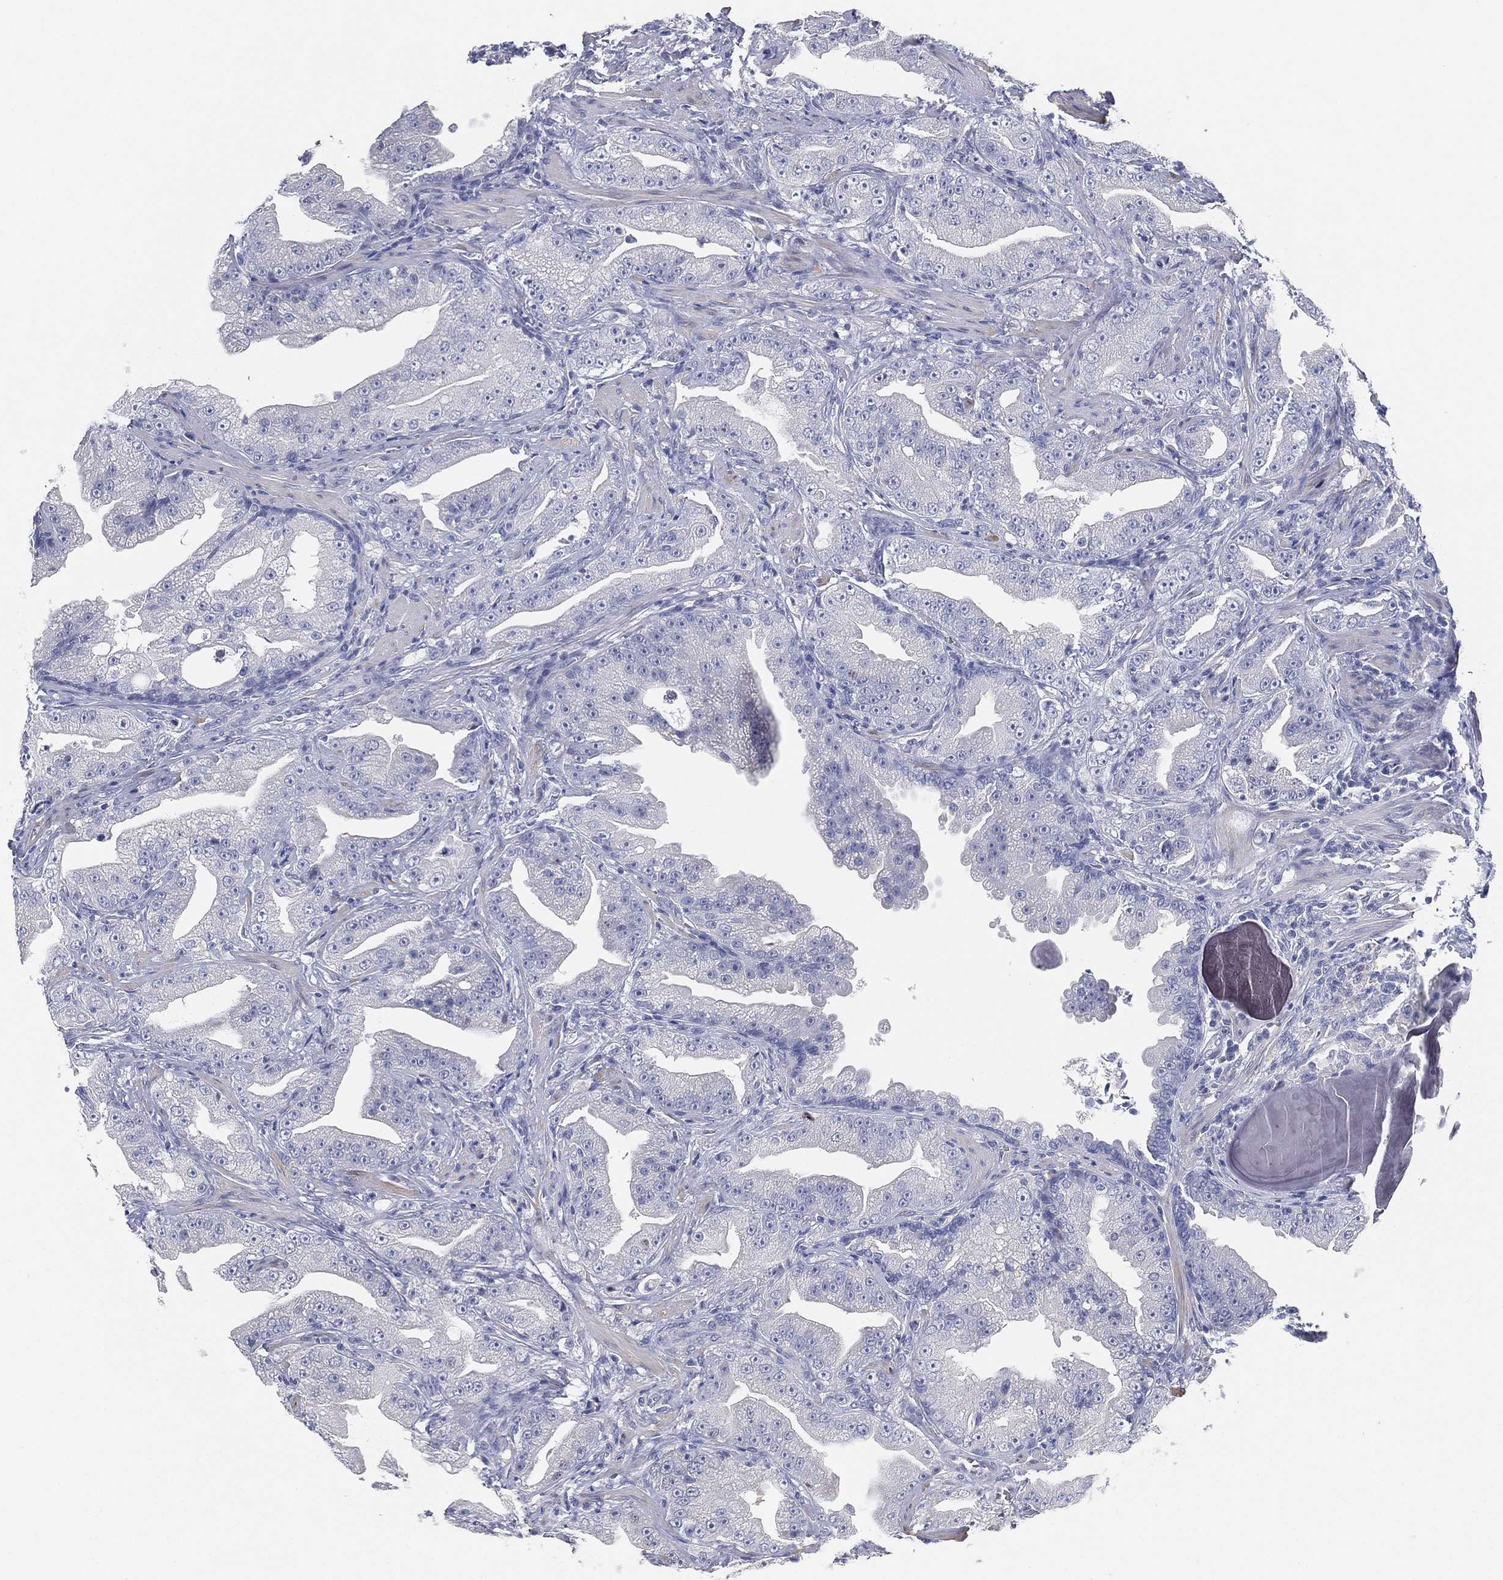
{"staining": {"intensity": "negative", "quantity": "none", "location": "none"}, "tissue": "prostate cancer", "cell_type": "Tumor cells", "image_type": "cancer", "snomed": [{"axis": "morphology", "description": "Adenocarcinoma, Low grade"}, {"axis": "topography", "description": "Prostate"}], "caption": "Photomicrograph shows no protein positivity in tumor cells of adenocarcinoma (low-grade) (prostate) tissue.", "gene": "FAM187B", "patient": {"sex": "male", "age": 62}}